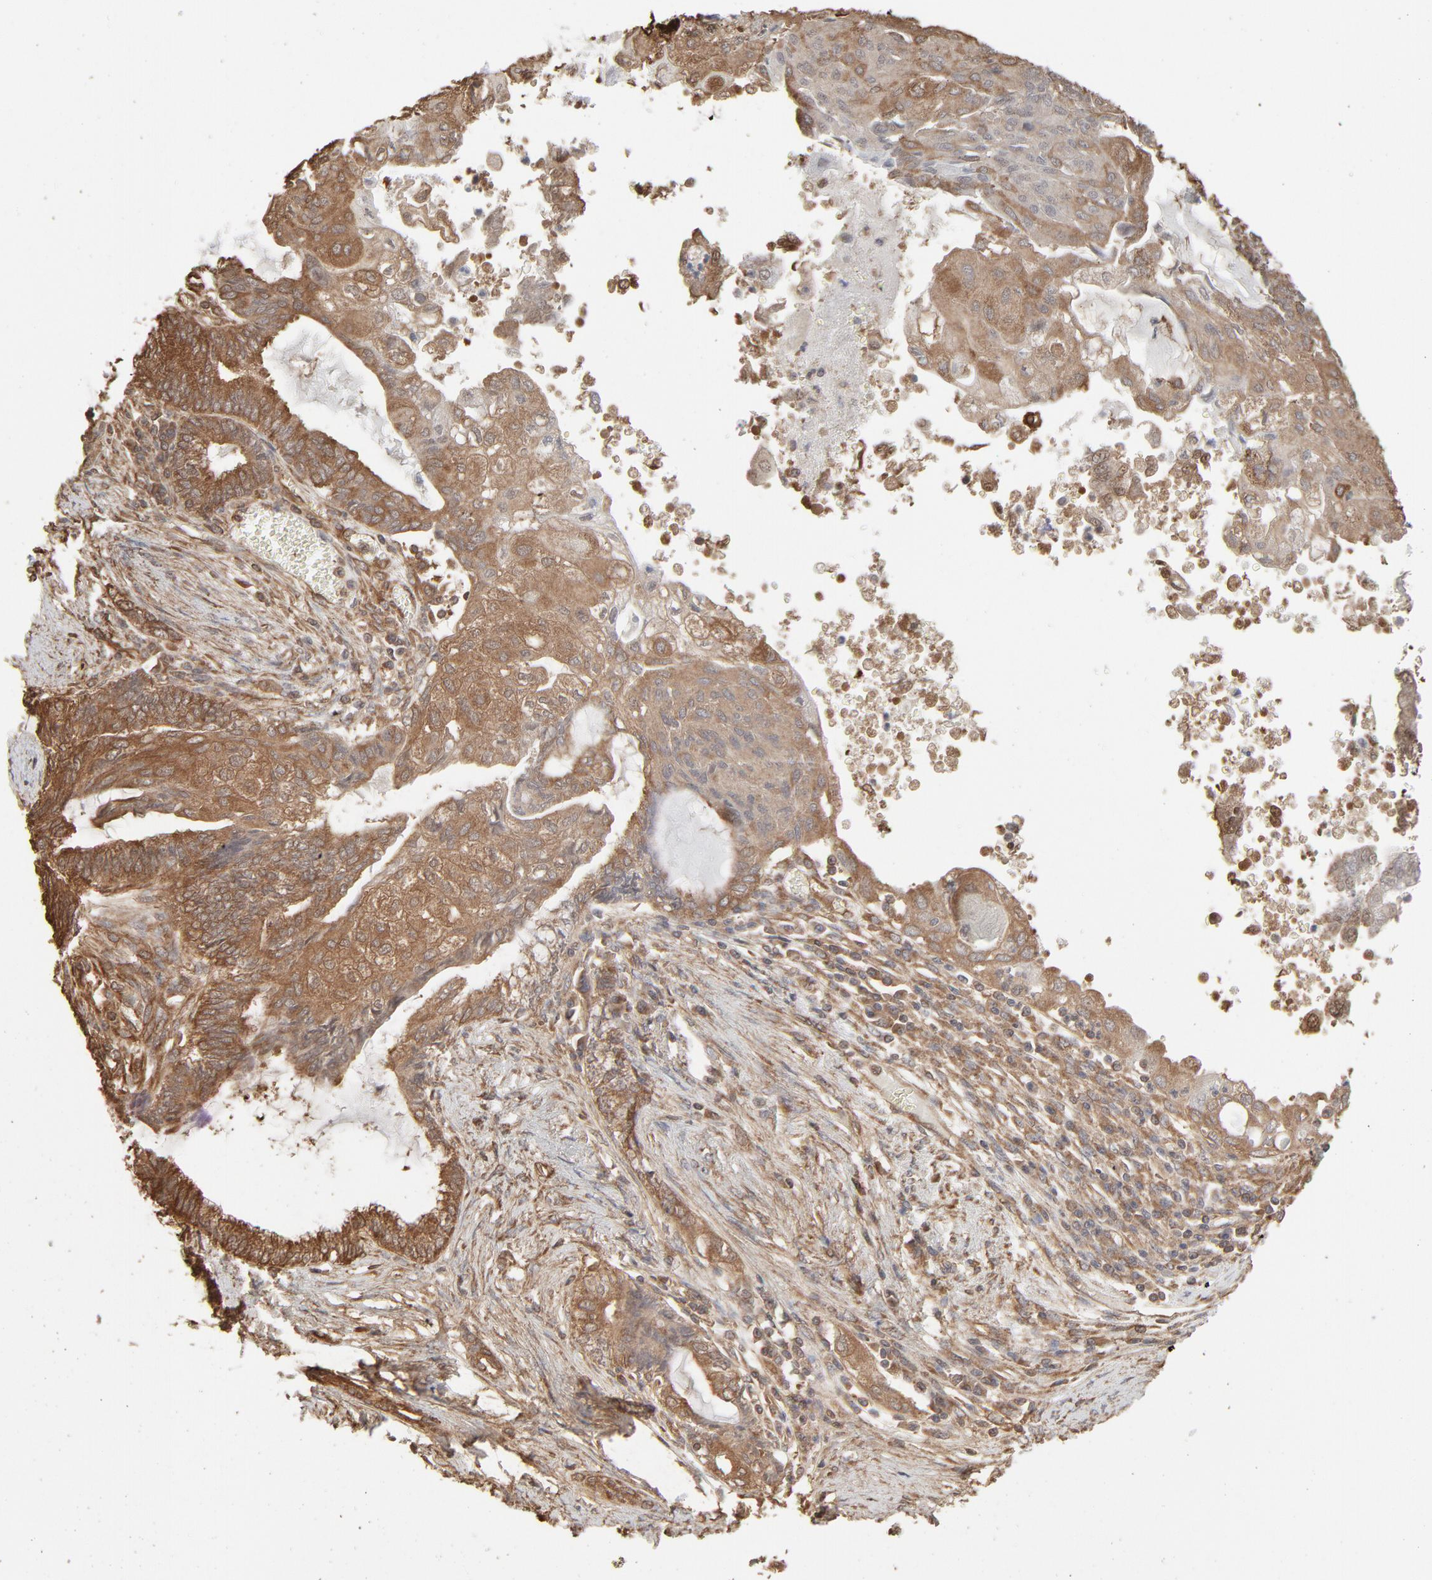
{"staining": {"intensity": "moderate", "quantity": ">75%", "location": "cytoplasmic/membranous"}, "tissue": "endometrial cancer", "cell_type": "Tumor cells", "image_type": "cancer", "snomed": [{"axis": "morphology", "description": "Adenocarcinoma, NOS"}, {"axis": "topography", "description": "Endometrium"}], "caption": "Approximately >75% of tumor cells in human endometrial cancer demonstrate moderate cytoplasmic/membranous protein positivity as visualized by brown immunohistochemical staining.", "gene": "PPP2CA", "patient": {"sex": "female", "age": 79}}